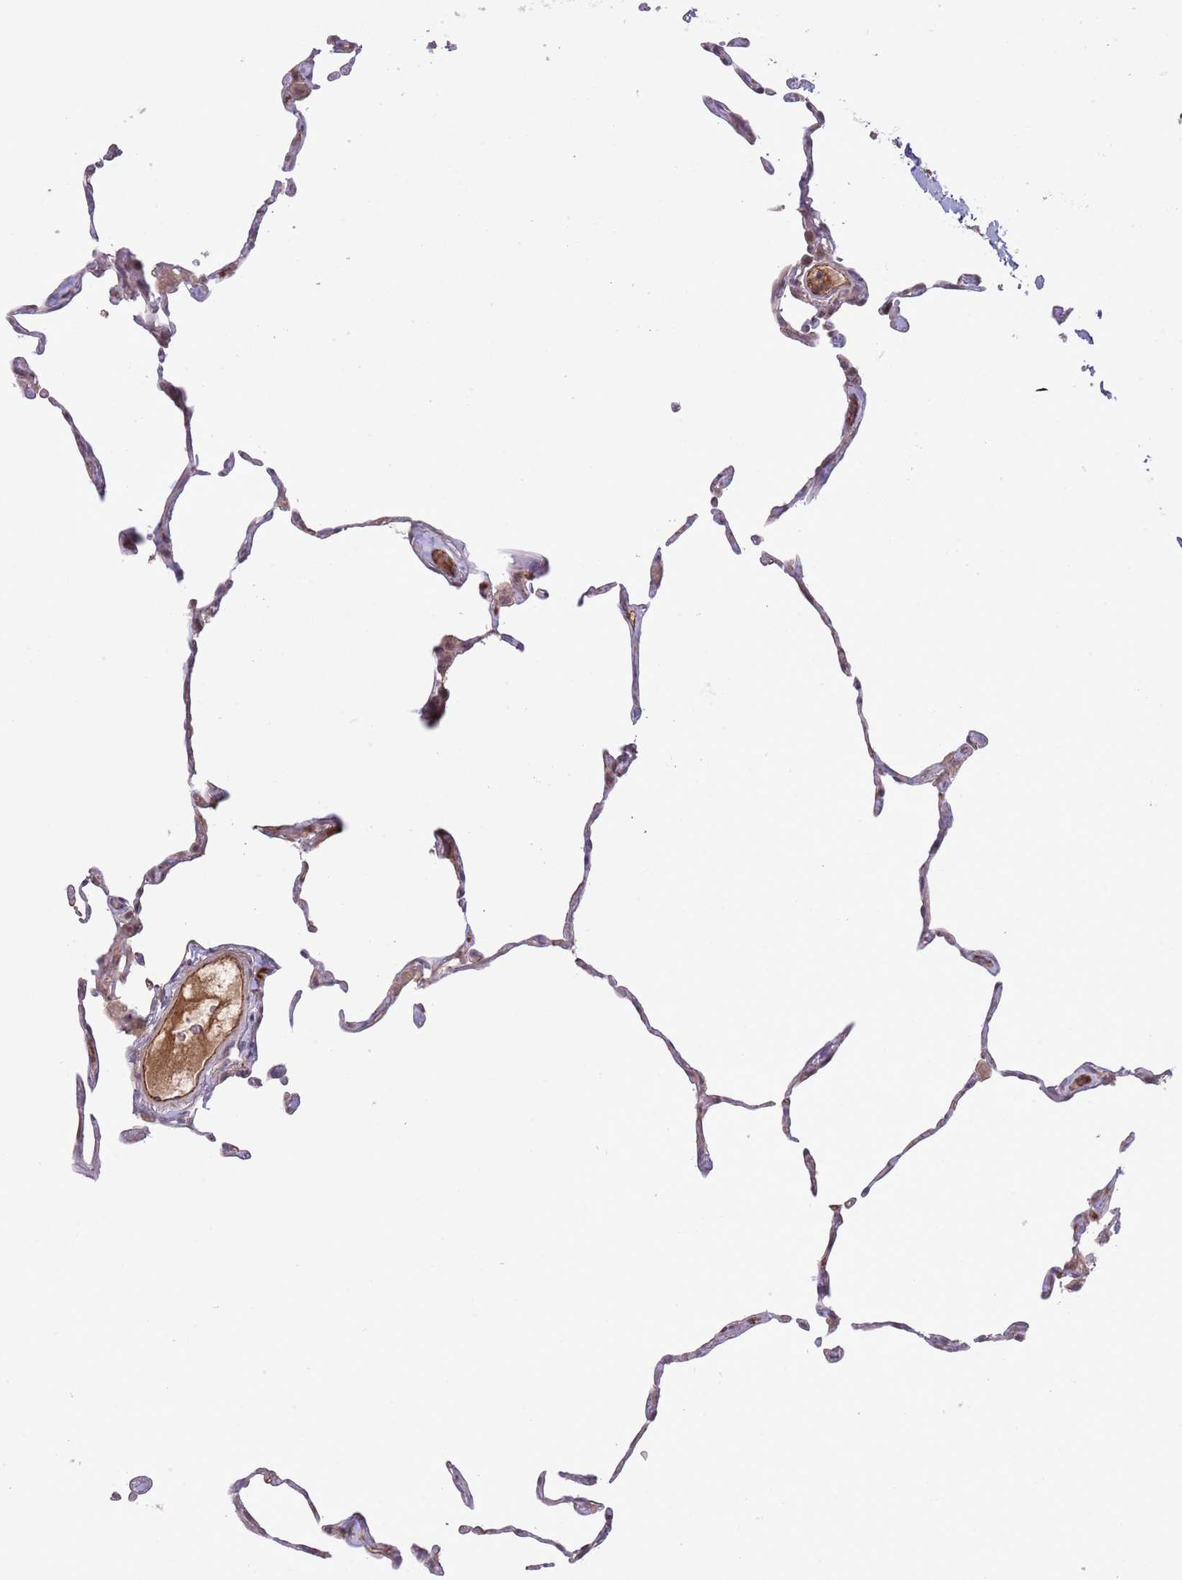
{"staining": {"intensity": "moderate", "quantity": "<25%", "location": "cytoplasmic/membranous"}, "tissue": "lung", "cell_type": "Alveolar cells", "image_type": "normal", "snomed": [{"axis": "morphology", "description": "Normal tissue, NOS"}, {"axis": "topography", "description": "Lung"}], "caption": "Lung stained with DAB immunohistochemistry exhibits low levels of moderate cytoplasmic/membranous staining in approximately <25% of alveolar cells.", "gene": "DPP10", "patient": {"sex": "female", "age": 57}}